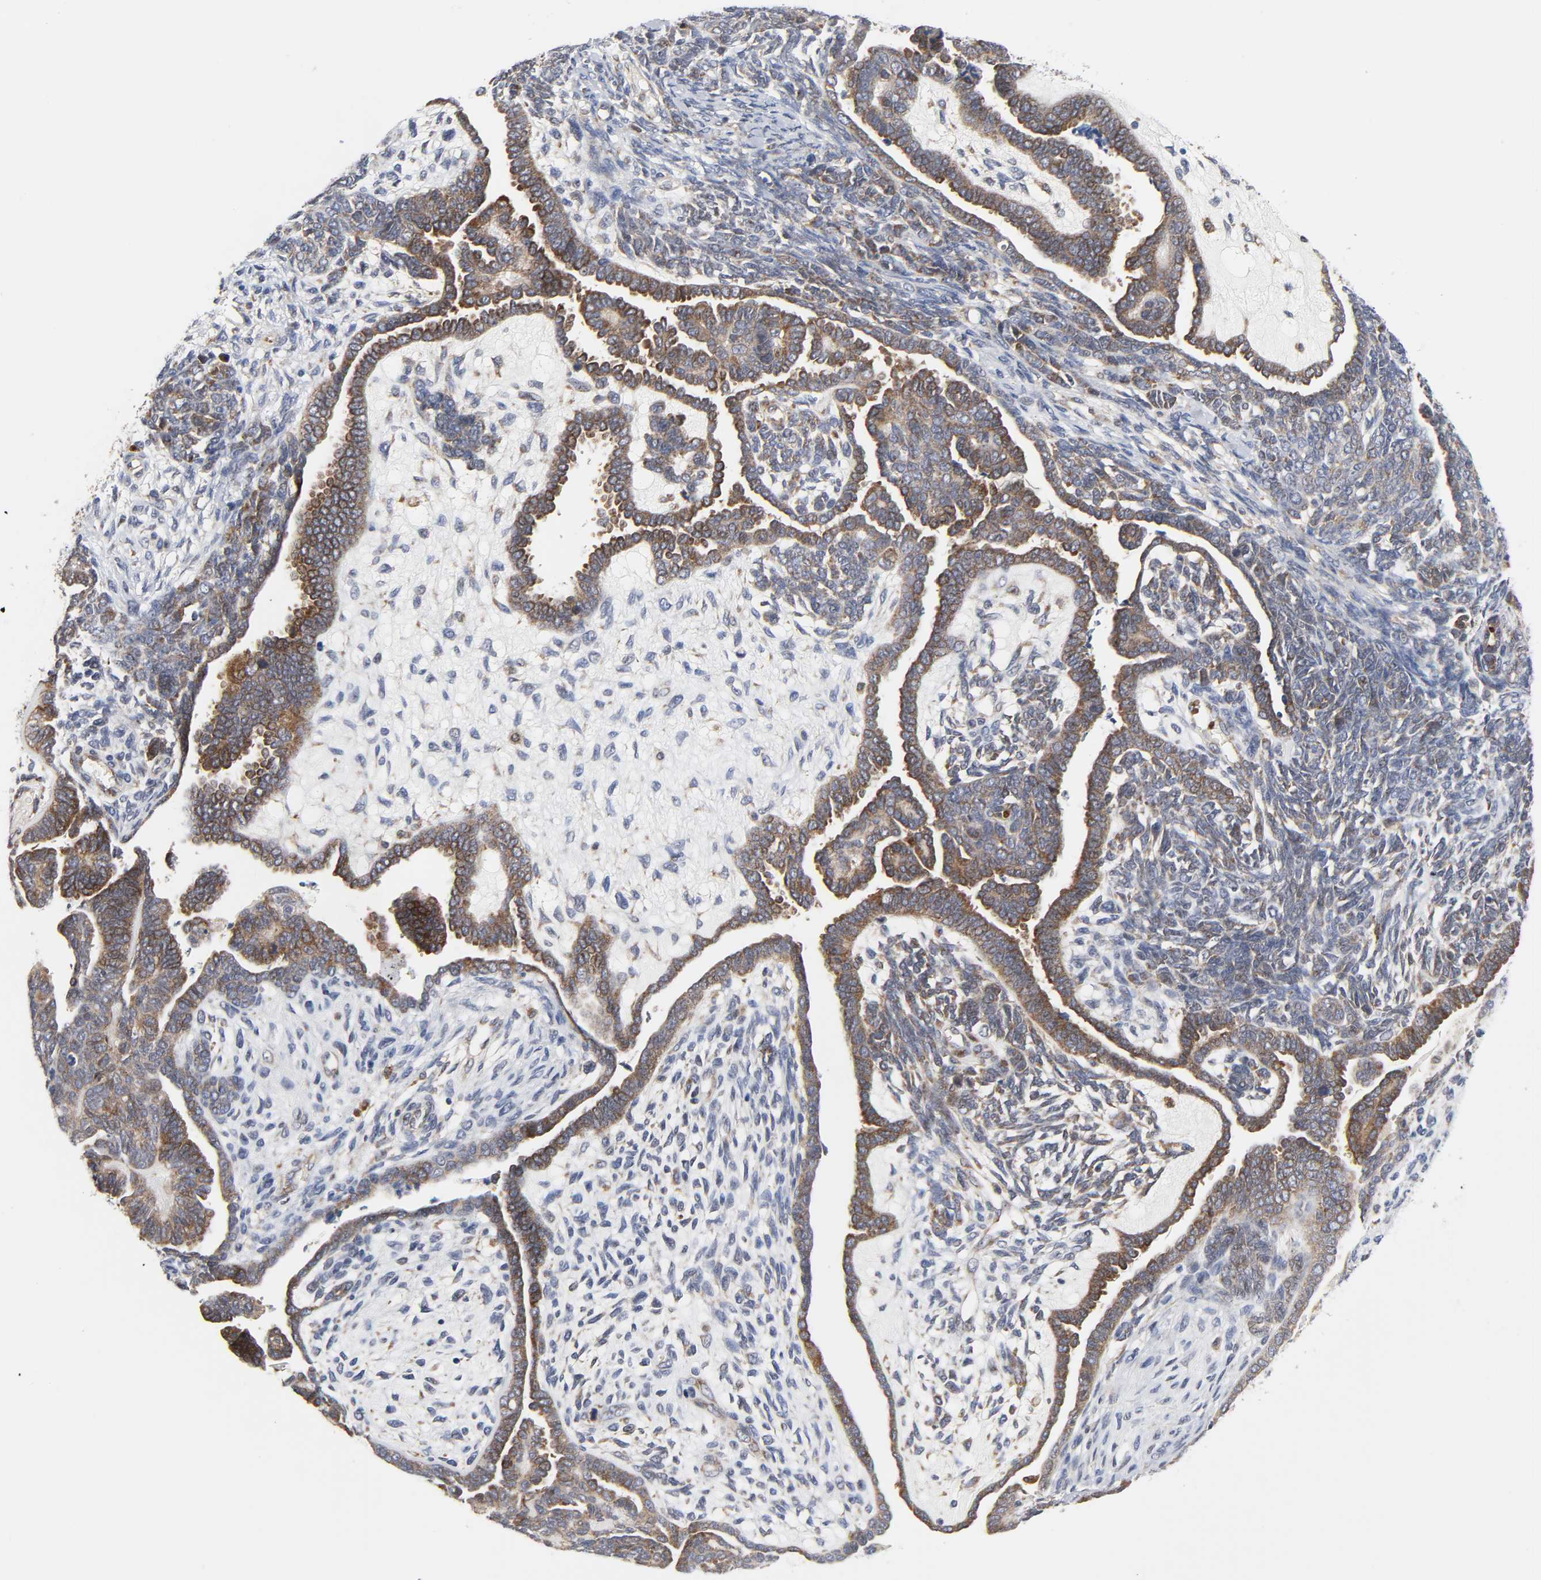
{"staining": {"intensity": "moderate", "quantity": ">75%", "location": "cytoplasmic/membranous"}, "tissue": "endometrial cancer", "cell_type": "Tumor cells", "image_type": "cancer", "snomed": [{"axis": "morphology", "description": "Neoplasm, malignant, NOS"}, {"axis": "topography", "description": "Endometrium"}], "caption": "Endometrial cancer (malignant neoplasm) stained with DAB IHC reveals medium levels of moderate cytoplasmic/membranous staining in approximately >75% of tumor cells.", "gene": "BAX", "patient": {"sex": "female", "age": 74}}